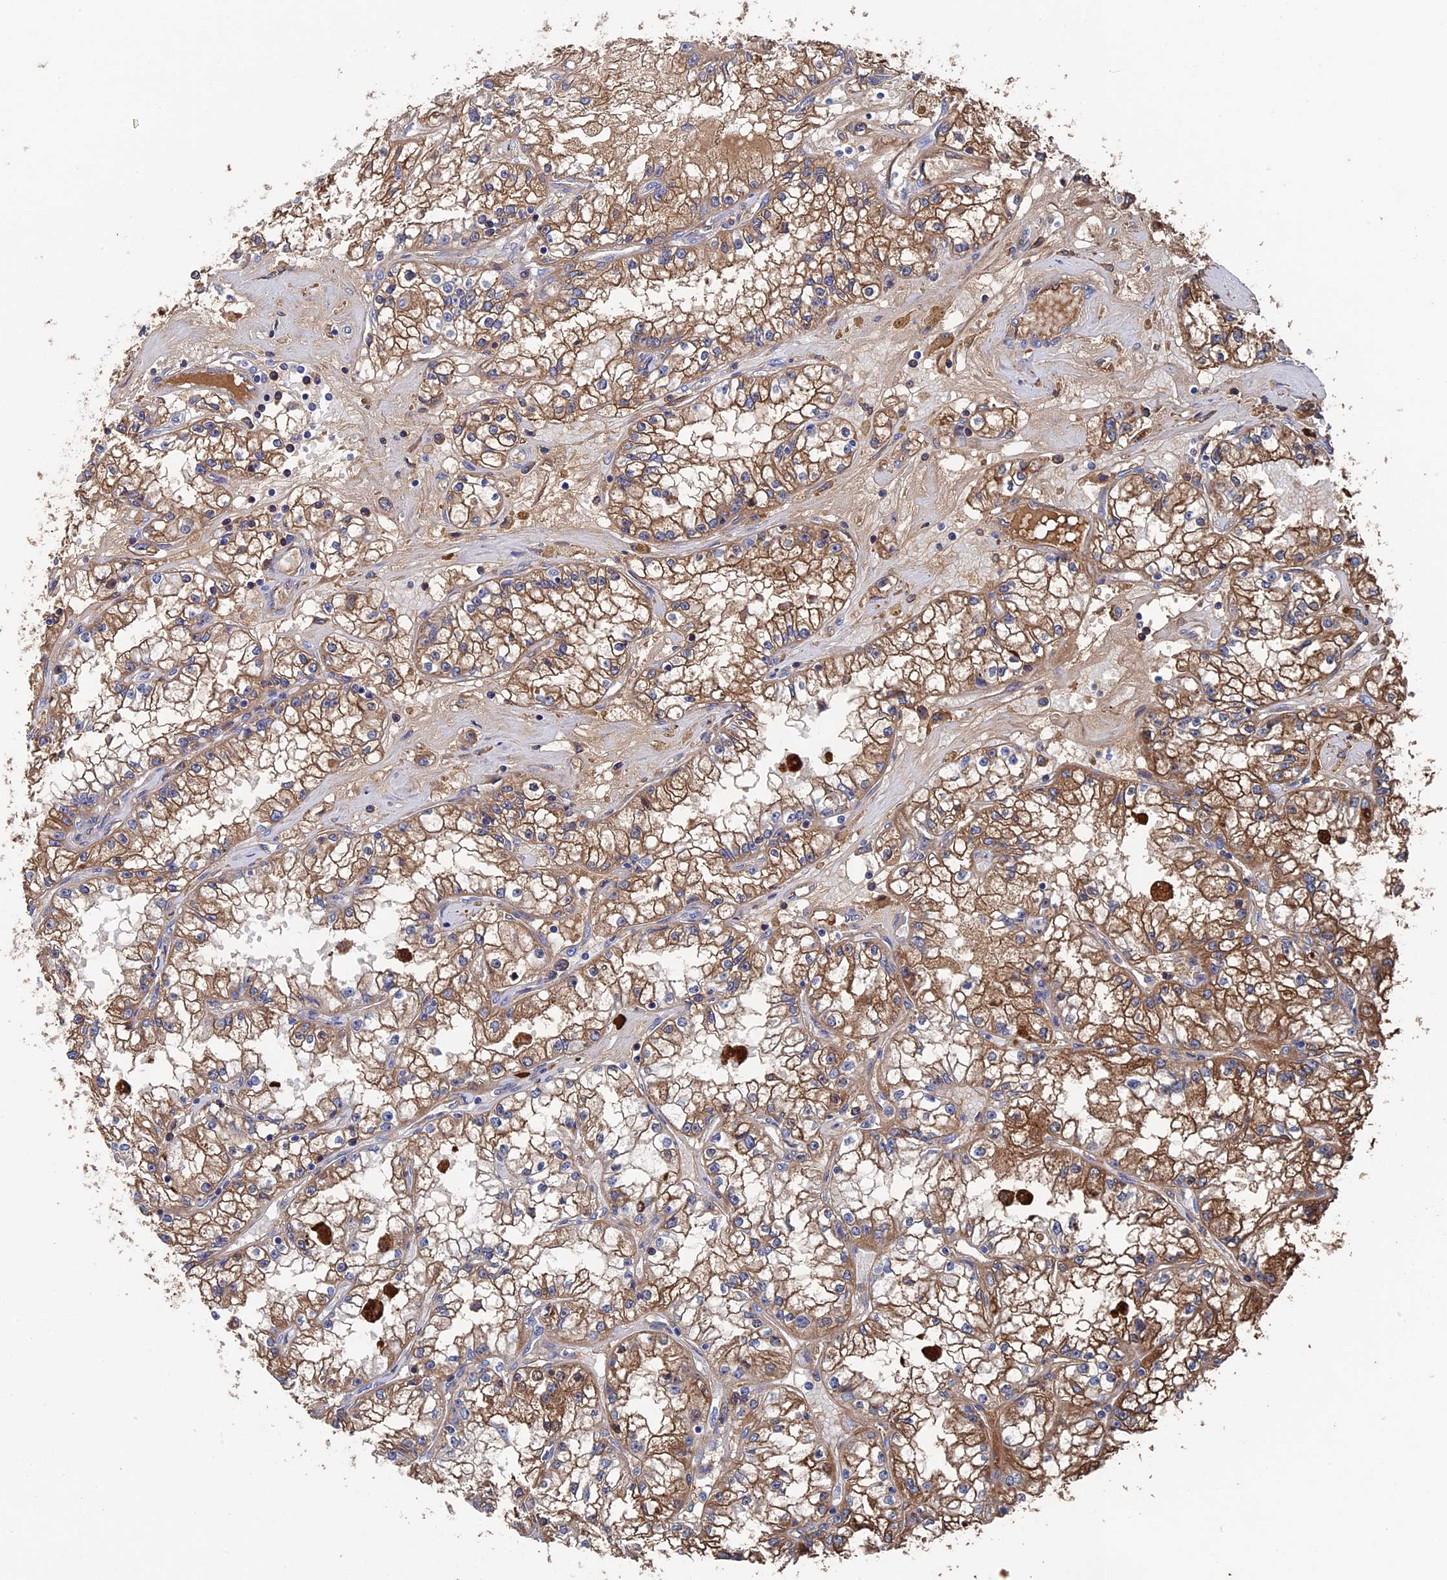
{"staining": {"intensity": "moderate", "quantity": ">75%", "location": "cytoplasmic/membranous"}, "tissue": "renal cancer", "cell_type": "Tumor cells", "image_type": "cancer", "snomed": [{"axis": "morphology", "description": "Adenocarcinoma, NOS"}, {"axis": "topography", "description": "Kidney"}], "caption": "IHC (DAB (3,3'-diaminobenzidine)) staining of human renal cancer (adenocarcinoma) displays moderate cytoplasmic/membranous protein positivity in about >75% of tumor cells.", "gene": "RPUSD1", "patient": {"sex": "male", "age": 56}}